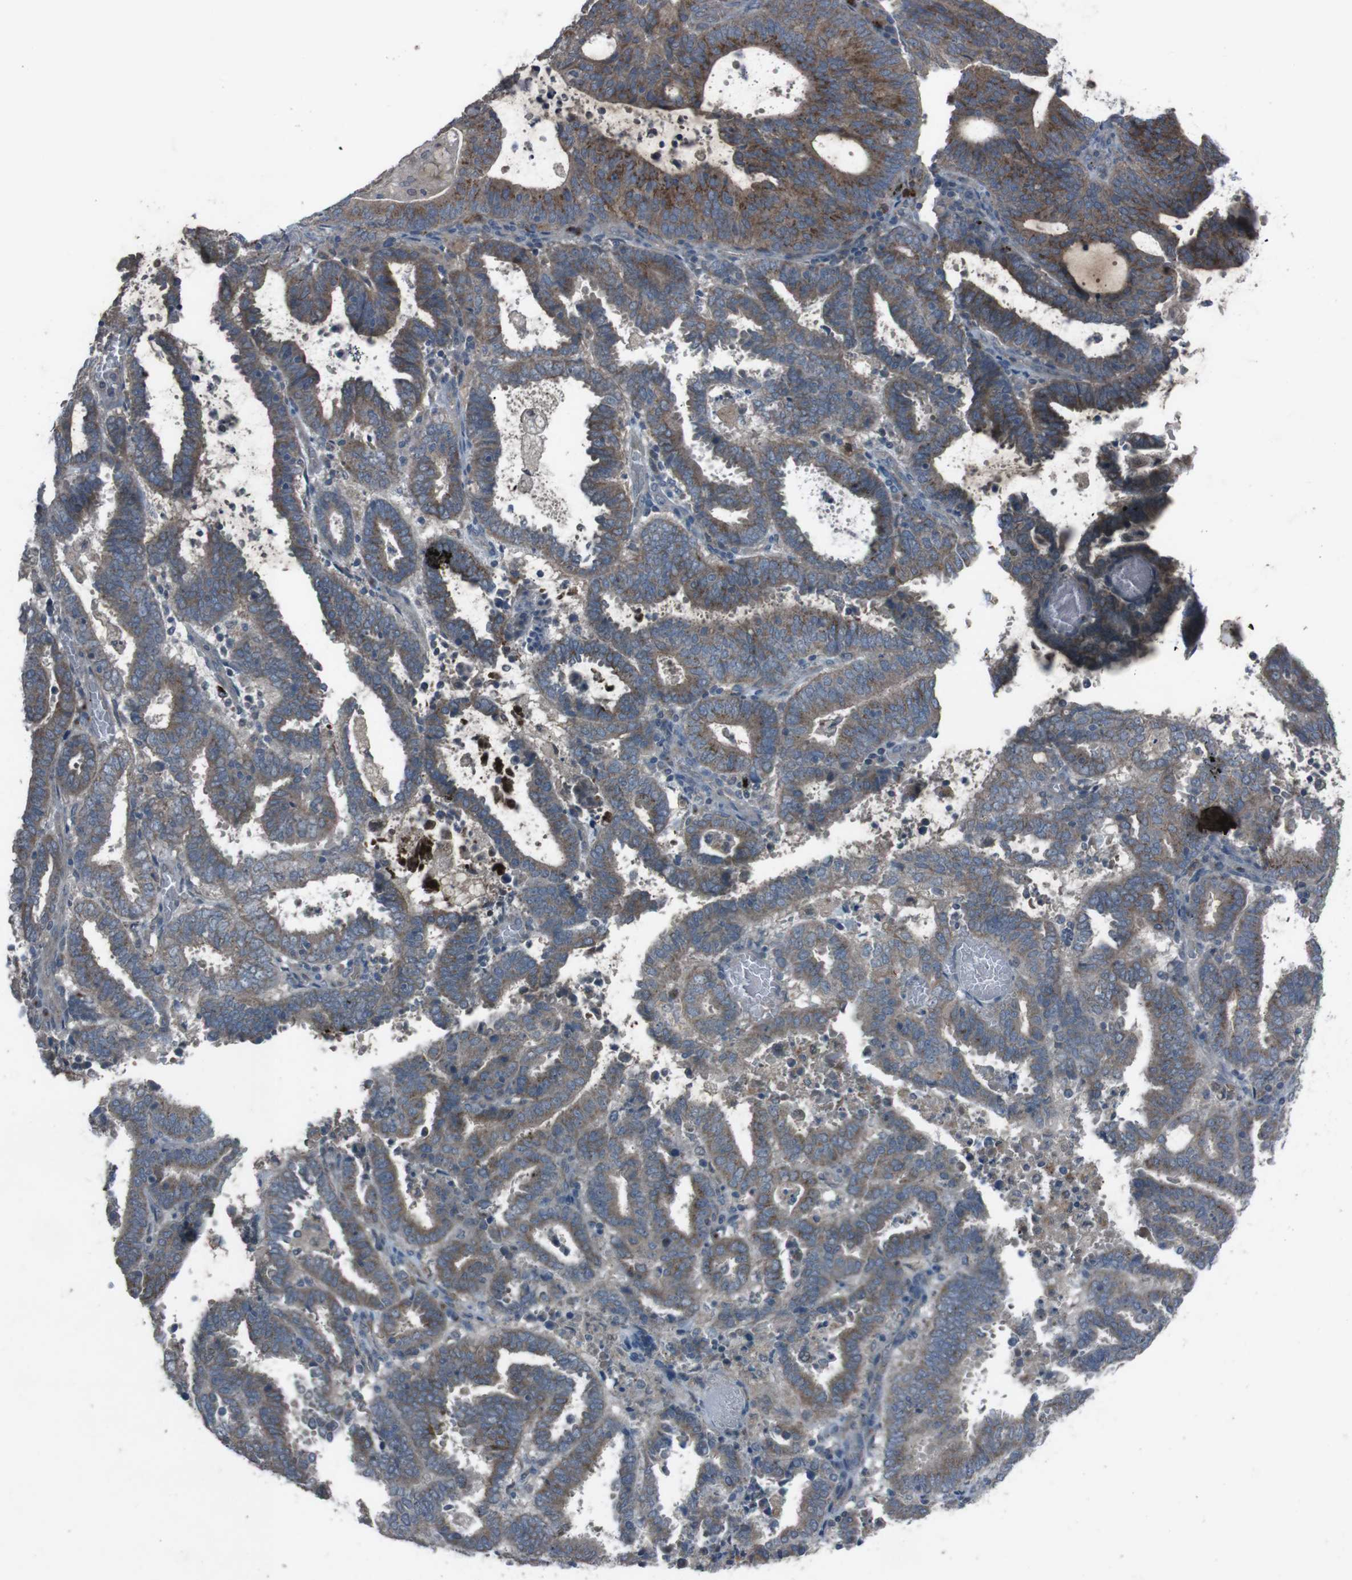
{"staining": {"intensity": "strong", "quantity": ">75%", "location": "cytoplasmic/membranous"}, "tissue": "endometrial cancer", "cell_type": "Tumor cells", "image_type": "cancer", "snomed": [{"axis": "morphology", "description": "Adenocarcinoma, NOS"}, {"axis": "topography", "description": "Uterus"}], "caption": "A high-resolution micrograph shows IHC staining of endometrial adenocarcinoma, which shows strong cytoplasmic/membranous positivity in approximately >75% of tumor cells. Nuclei are stained in blue.", "gene": "EFNA5", "patient": {"sex": "female", "age": 83}}